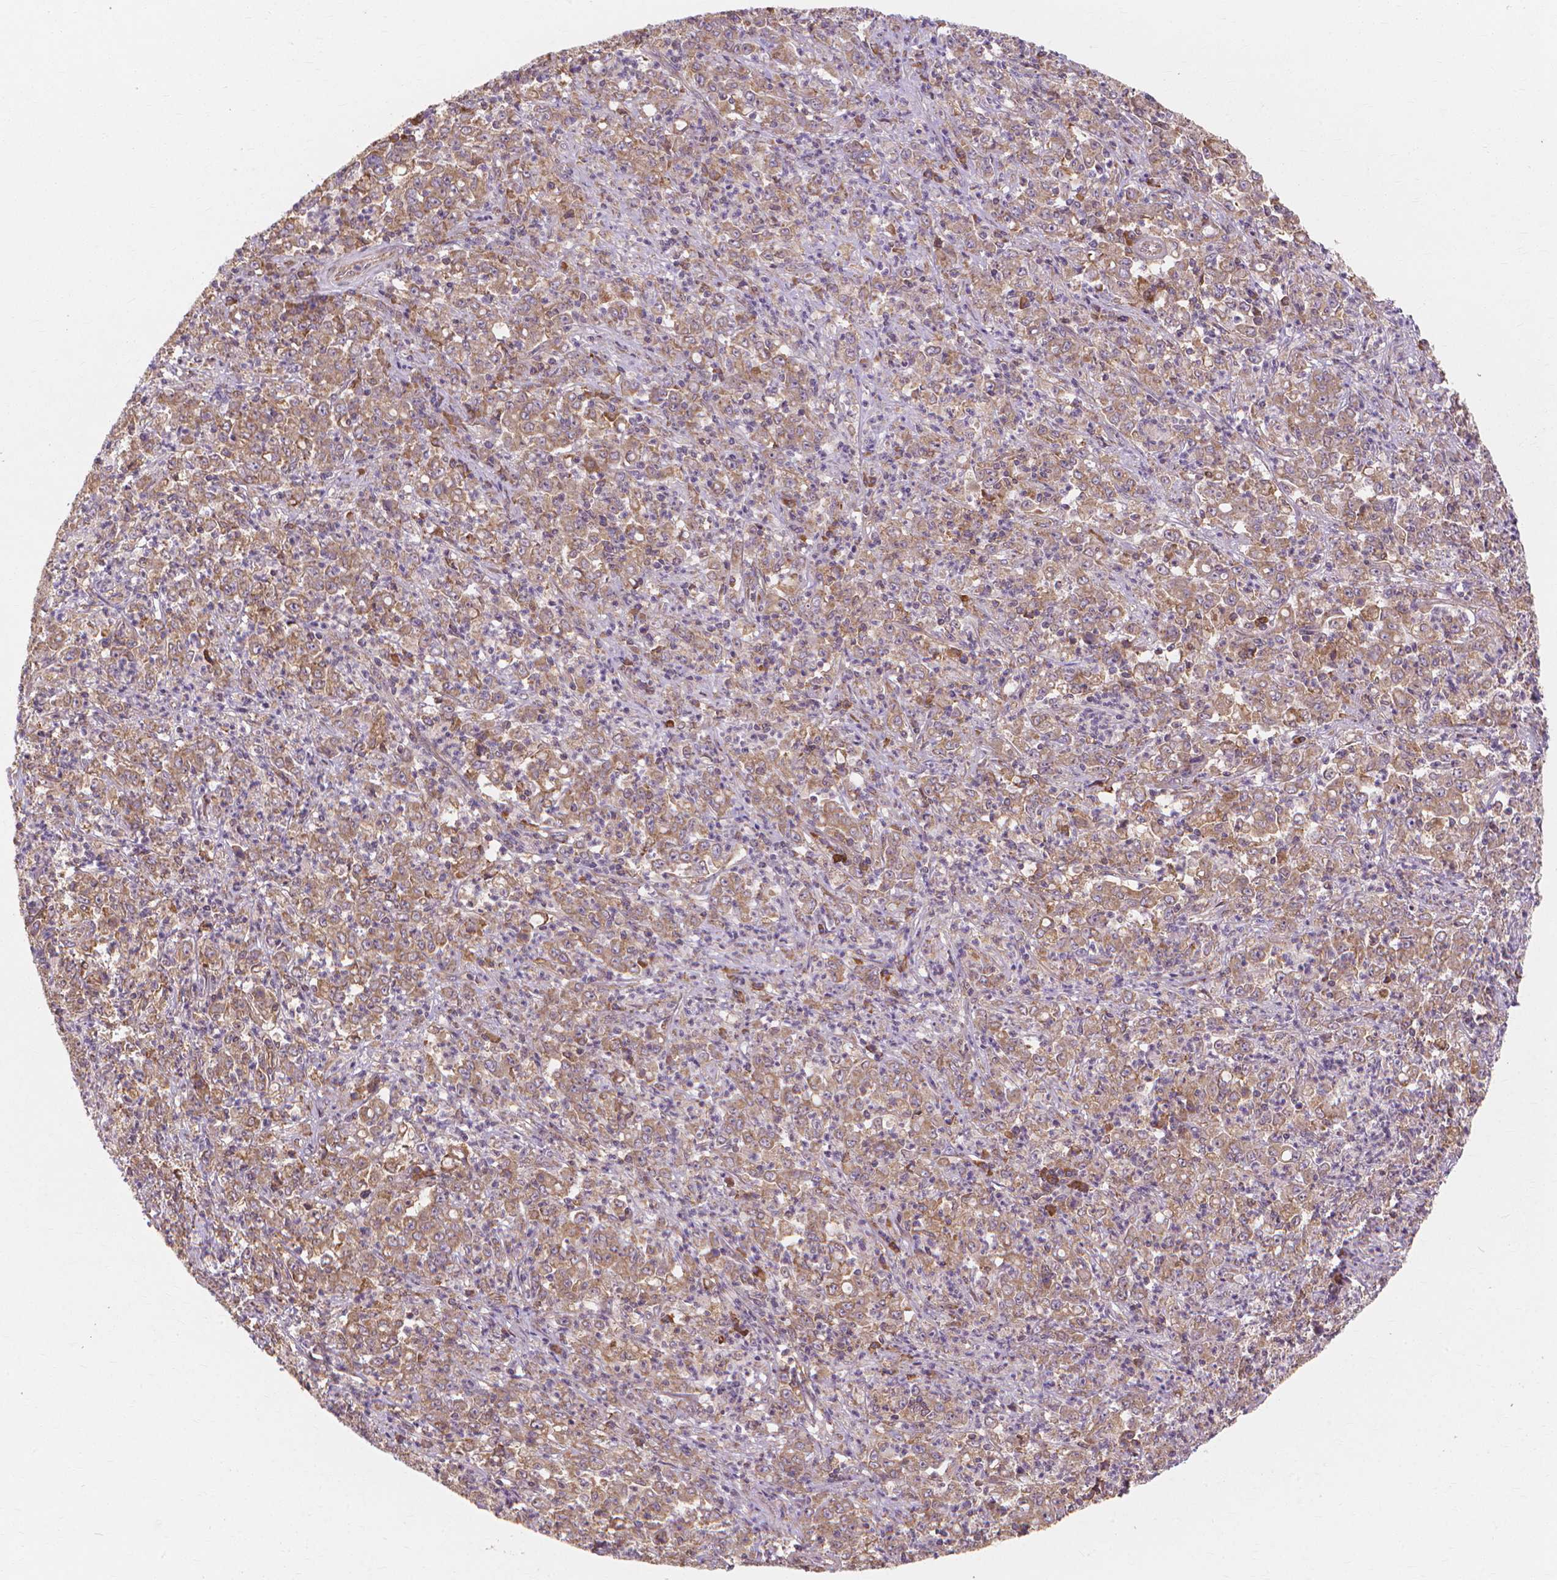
{"staining": {"intensity": "moderate", "quantity": ">75%", "location": "cytoplasmic/membranous"}, "tissue": "stomach cancer", "cell_type": "Tumor cells", "image_type": "cancer", "snomed": [{"axis": "morphology", "description": "Adenocarcinoma, NOS"}, {"axis": "topography", "description": "Stomach, lower"}], "caption": "A brown stain shows moderate cytoplasmic/membranous staining of a protein in stomach adenocarcinoma tumor cells.", "gene": "TAB2", "patient": {"sex": "female", "age": 71}}